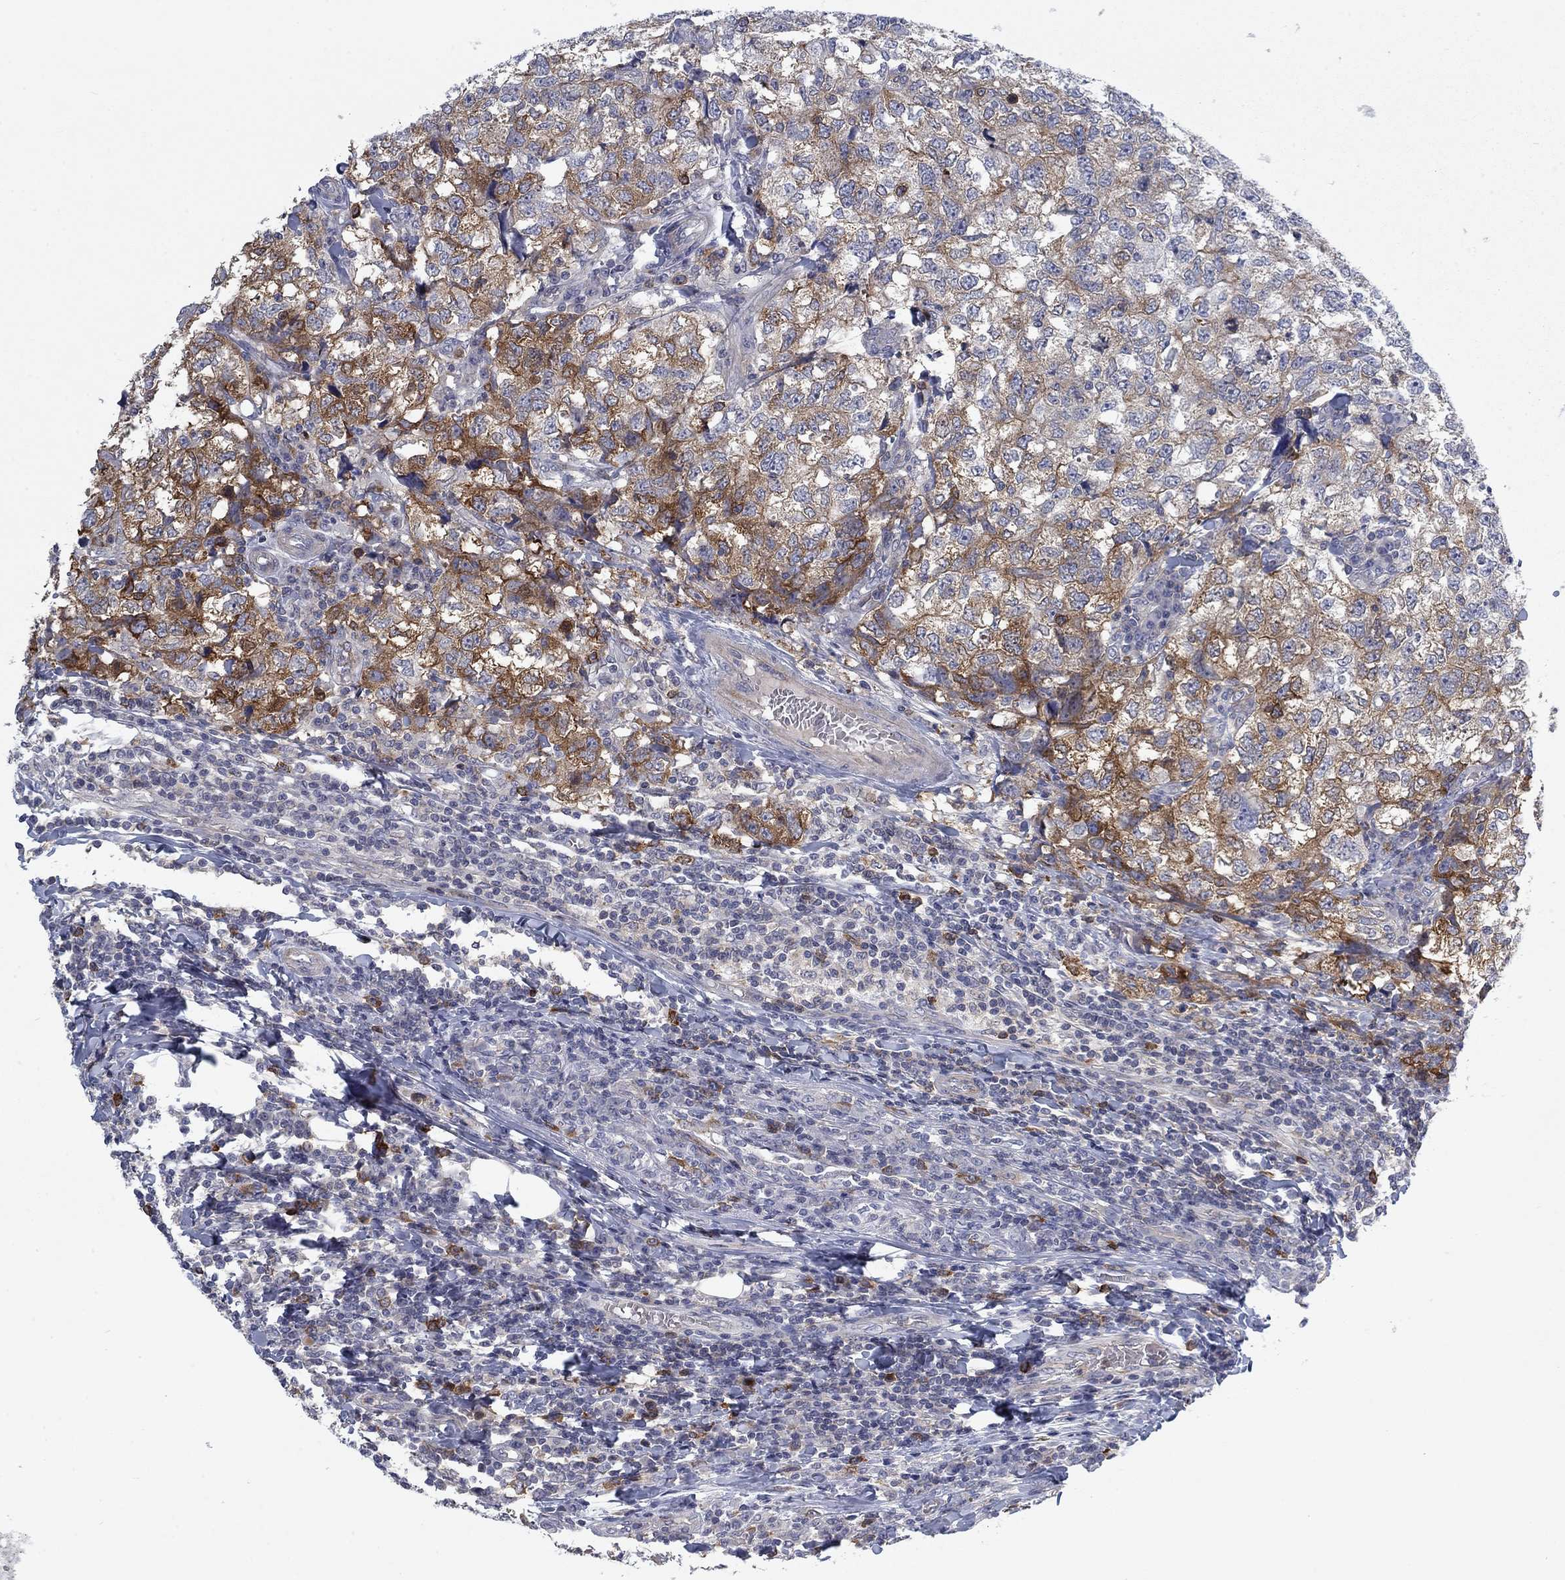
{"staining": {"intensity": "moderate", "quantity": ">75%", "location": "cytoplasmic/membranous"}, "tissue": "breast cancer", "cell_type": "Tumor cells", "image_type": "cancer", "snomed": [{"axis": "morphology", "description": "Duct carcinoma"}, {"axis": "topography", "description": "Breast"}], "caption": "This histopathology image demonstrates IHC staining of human intraductal carcinoma (breast), with medium moderate cytoplasmic/membranous expression in approximately >75% of tumor cells.", "gene": "KIF15", "patient": {"sex": "female", "age": 30}}